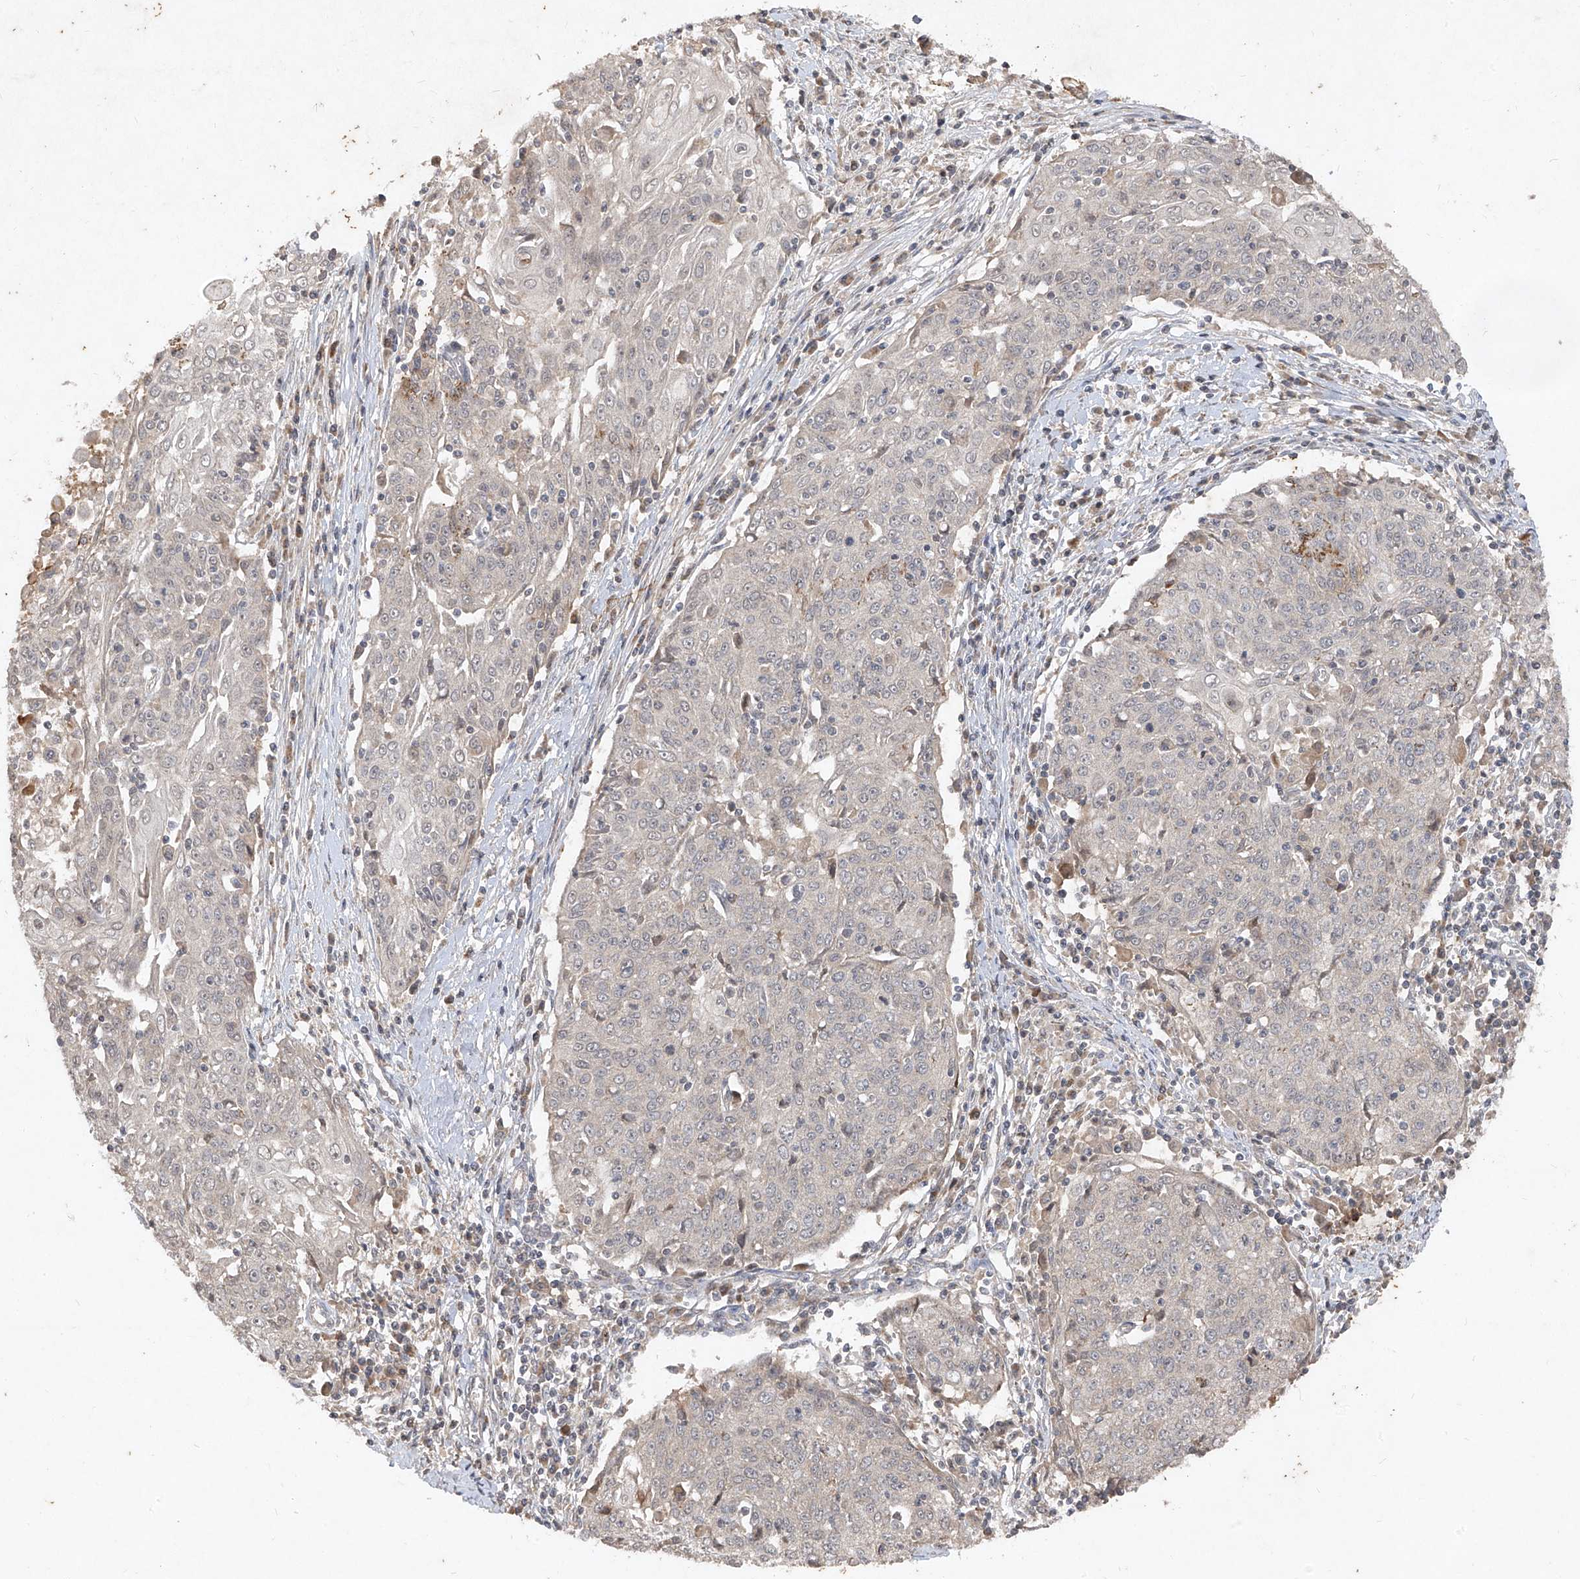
{"staining": {"intensity": "weak", "quantity": "<25%", "location": "cytoplasmic/membranous"}, "tissue": "cervical cancer", "cell_type": "Tumor cells", "image_type": "cancer", "snomed": [{"axis": "morphology", "description": "Squamous cell carcinoma, NOS"}, {"axis": "topography", "description": "Cervix"}], "caption": "Human squamous cell carcinoma (cervical) stained for a protein using immunohistochemistry exhibits no expression in tumor cells.", "gene": "ABCD3", "patient": {"sex": "female", "age": 48}}